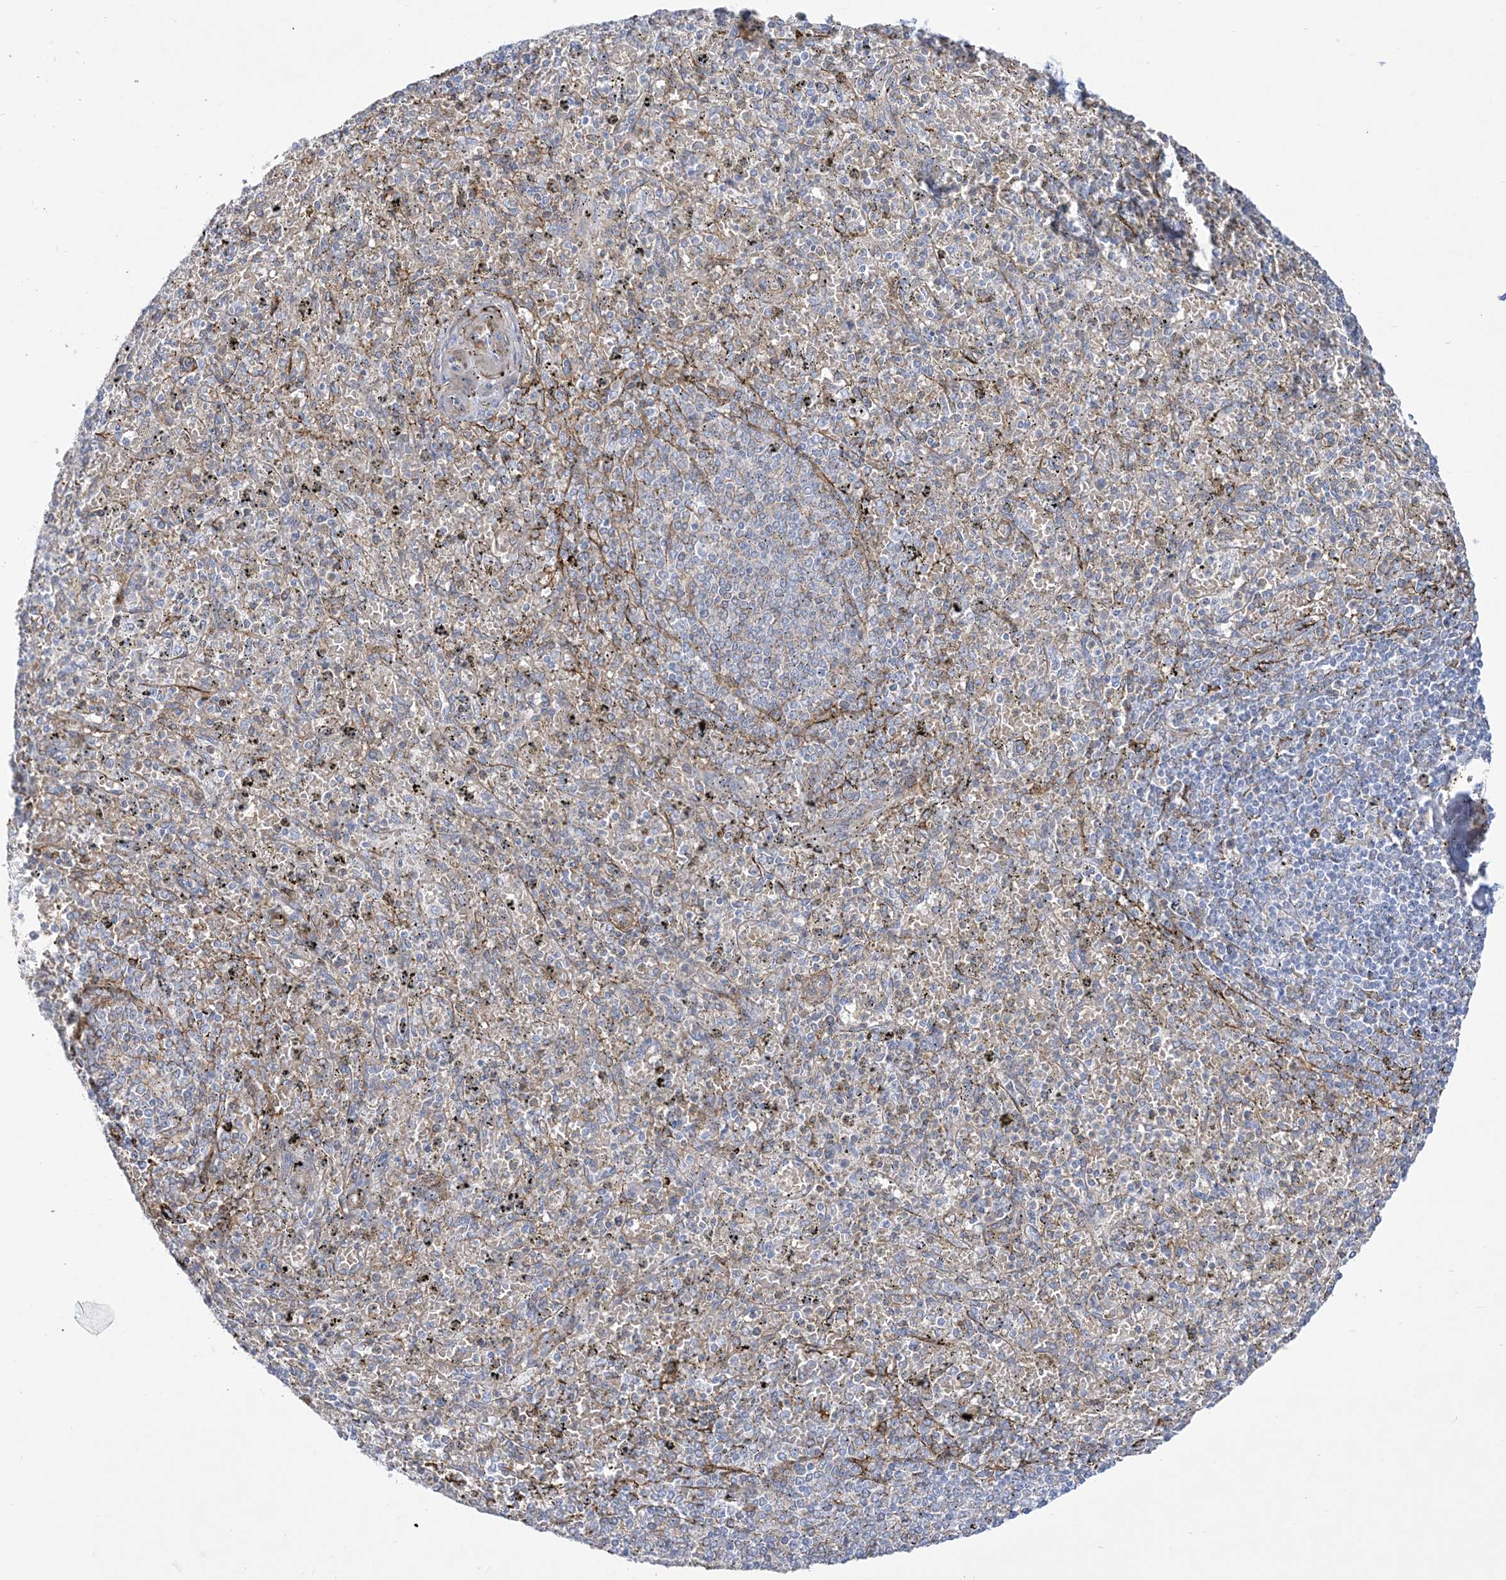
{"staining": {"intensity": "negative", "quantity": "none", "location": "none"}, "tissue": "spleen", "cell_type": "Cells in red pulp", "image_type": "normal", "snomed": [{"axis": "morphology", "description": "Normal tissue, NOS"}, {"axis": "topography", "description": "Spleen"}], "caption": "This photomicrograph is of unremarkable spleen stained with immunohistochemistry to label a protein in brown with the nuclei are counter-stained blue. There is no positivity in cells in red pulp.", "gene": "B3GNT7", "patient": {"sex": "male", "age": 72}}